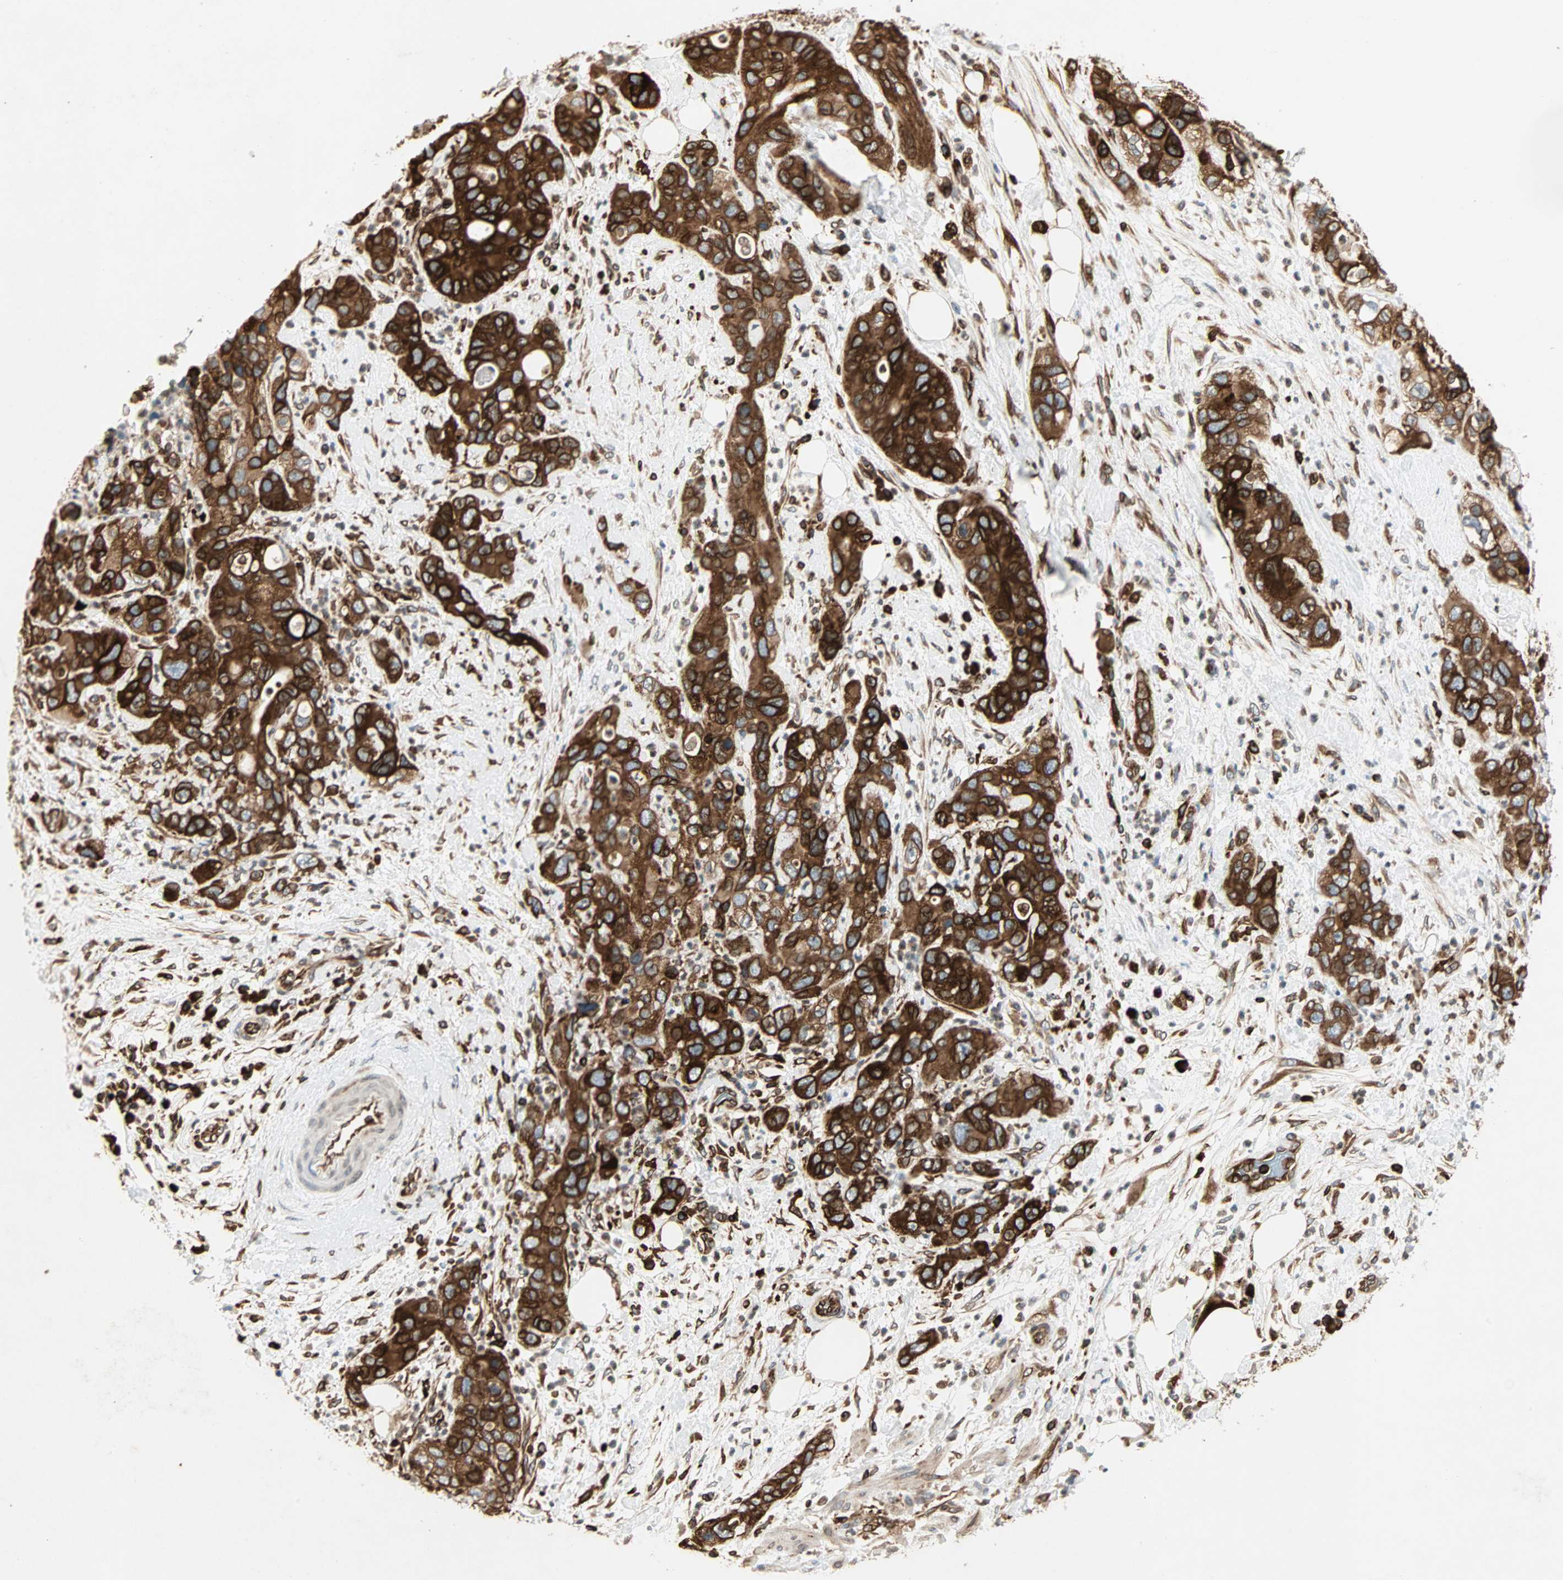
{"staining": {"intensity": "strong", "quantity": ">75%", "location": "cytoplasmic/membranous"}, "tissue": "pancreatic cancer", "cell_type": "Tumor cells", "image_type": "cancer", "snomed": [{"axis": "morphology", "description": "Adenocarcinoma, NOS"}, {"axis": "topography", "description": "Pancreas"}], "caption": "Human pancreatic cancer stained for a protein (brown) shows strong cytoplasmic/membranous positive expression in approximately >75% of tumor cells.", "gene": "TAPBP", "patient": {"sex": "female", "age": 71}}